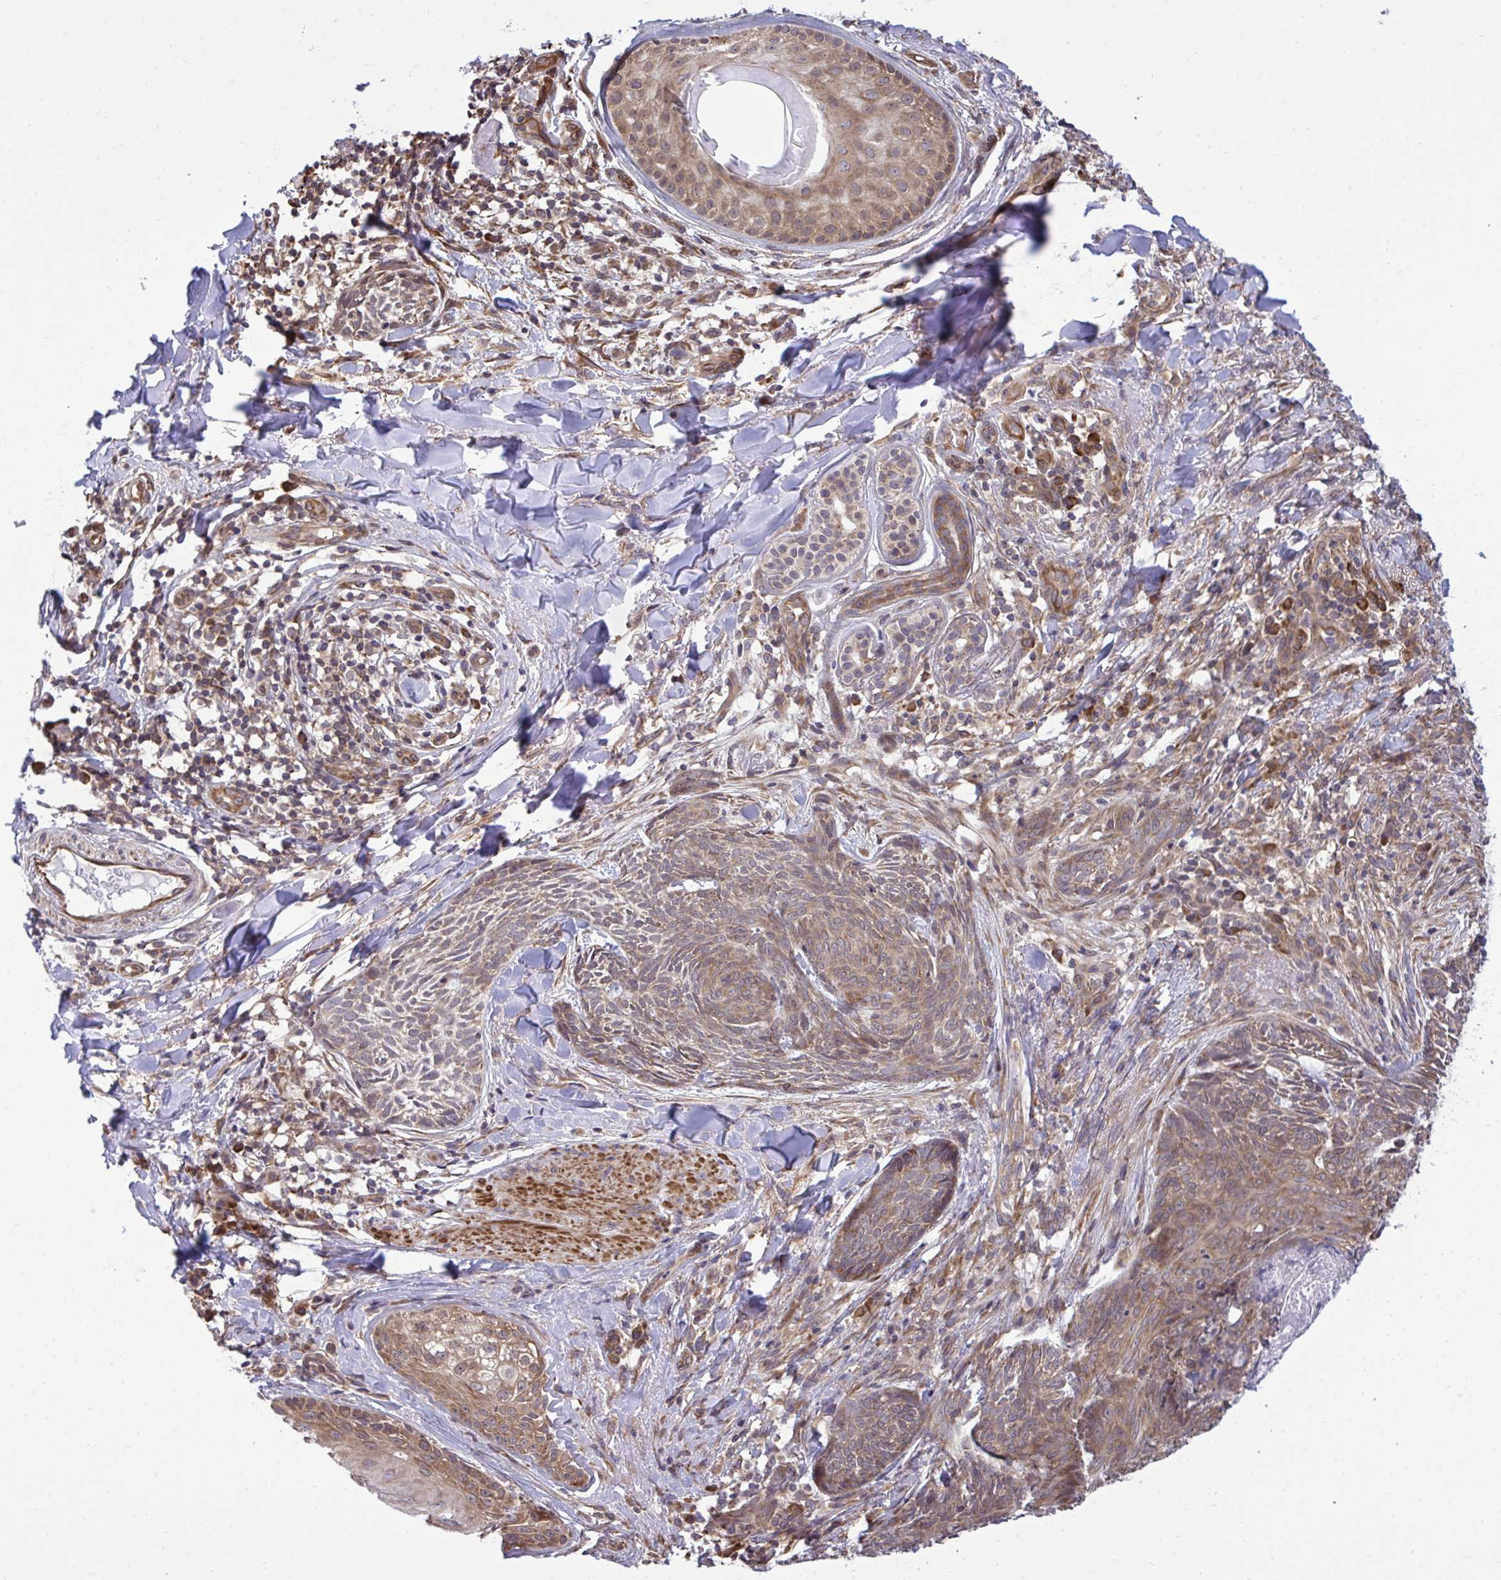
{"staining": {"intensity": "moderate", "quantity": ">75%", "location": "cytoplasmic/membranous"}, "tissue": "skin cancer", "cell_type": "Tumor cells", "image_type": "cancer", "snomed": [{"axis": "morphology", "description": "Basal cell carcinoma"}, {"axis": "topography", "description": "Skin"}], "caption": "Skin cancer (basal cell carcinoma) tissue reveals moderate cytoplasmic/membranous staining in approximately >75% of tumor cells (Brightfield microscopy of DAB IHC at high magnification).", "gene": "RPS15", "patient": {"sex": "female", "age": 93}}